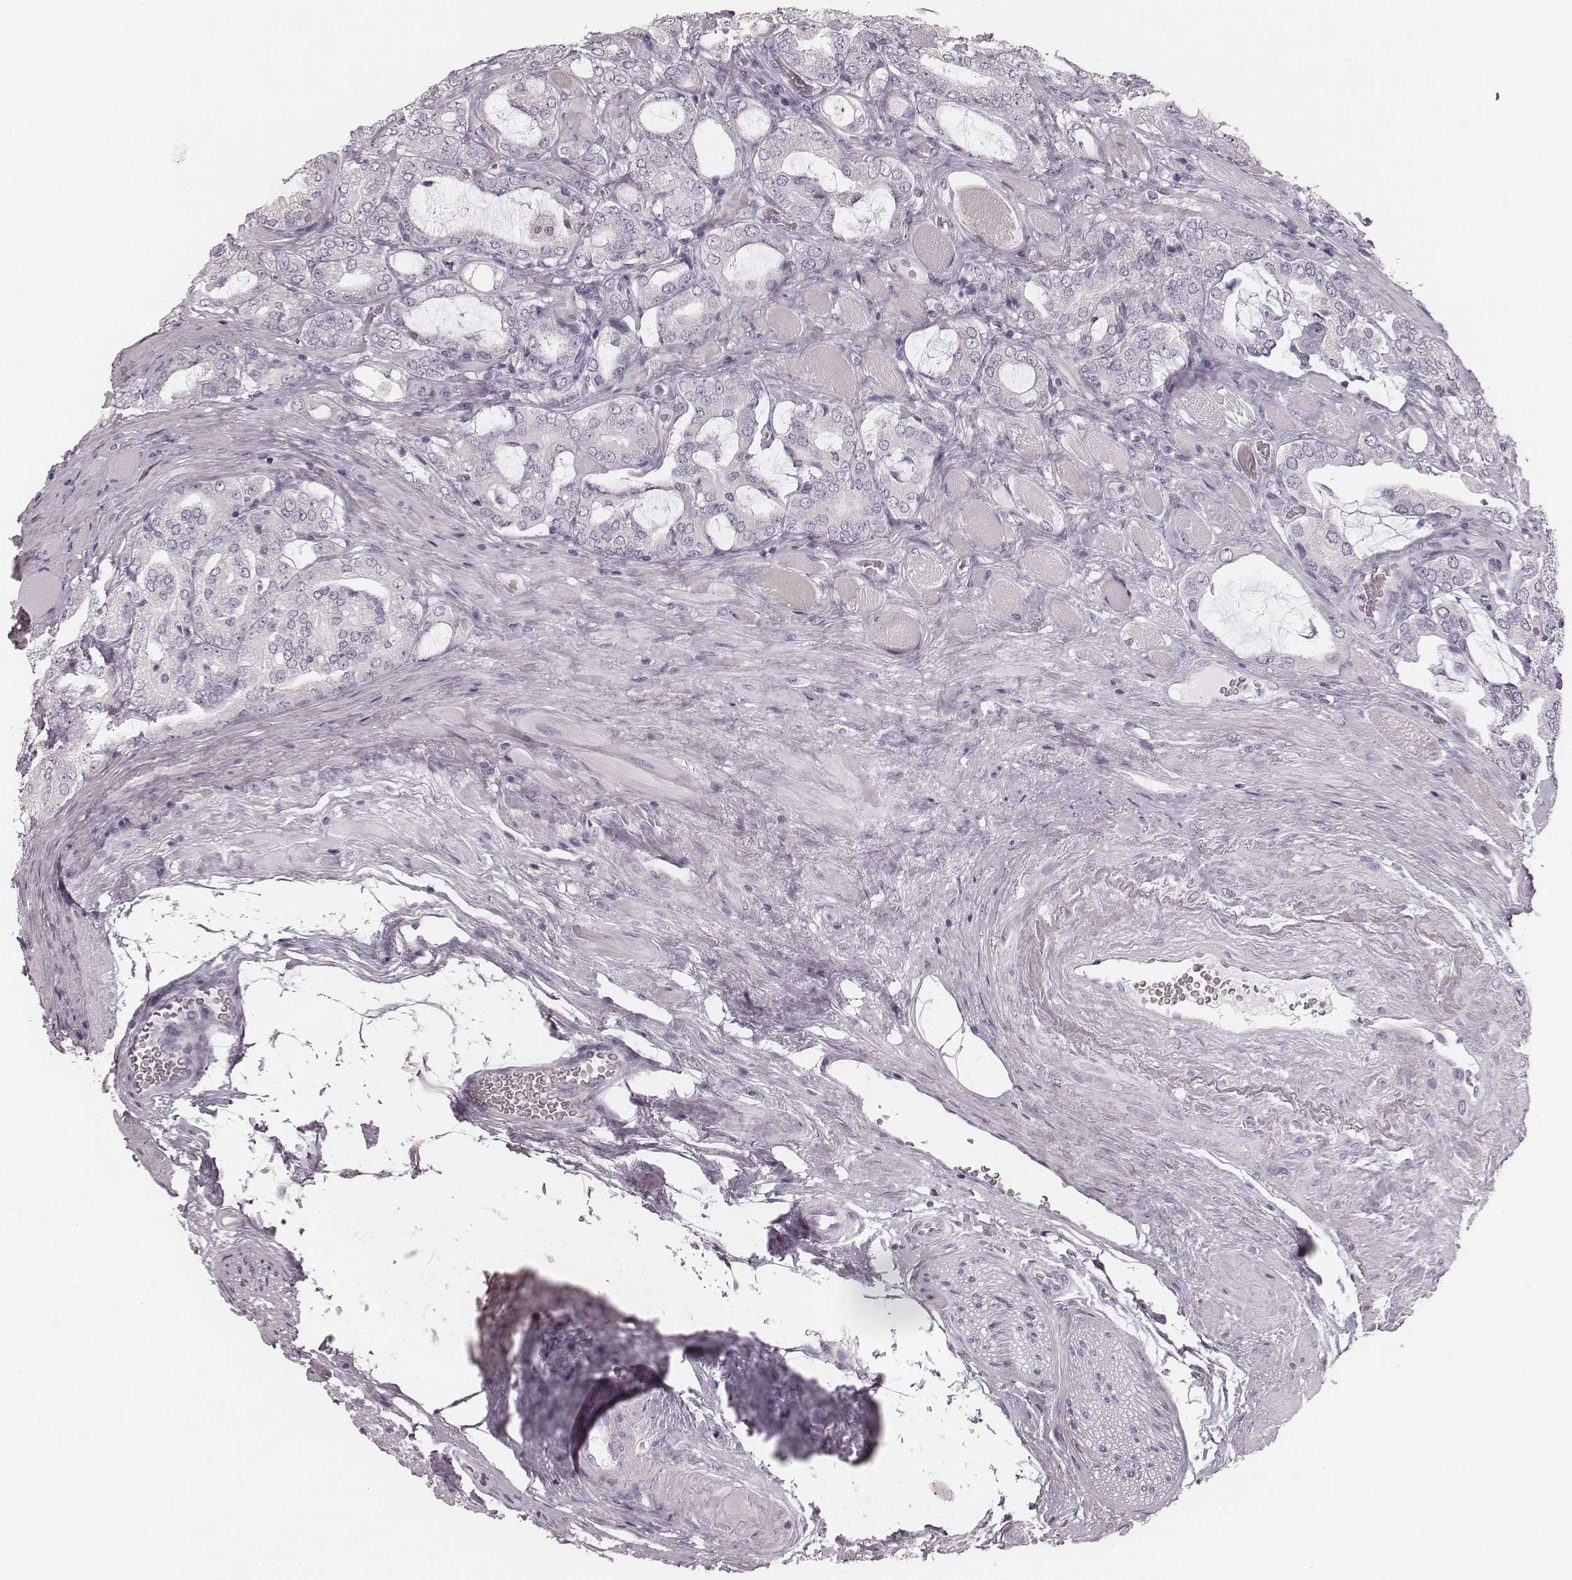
{"staining": {"intensity": "negative", "quantity": "none", "location": "none"}, "tissue": "prostate cancer", "cell_type": "Tumor cells", "image_type": "cancer", "snomed": [{"axis": "morphology", "description": "Adenocarcinoma, NOS"}, {"axis": "topography", "description": "Prostate"}], "caption": "Prostate cancer (adenocarcinoma) was stained to show a protein in brown. There is no significant expression in tumor cells. (DAB (3,3'-diaminobenzidine) immunohistochemistry (IHC) visualized using brightfield microscopy, high magnification).", "gene": "SPA17", "patient": {"sex": "male", "age": 64}}